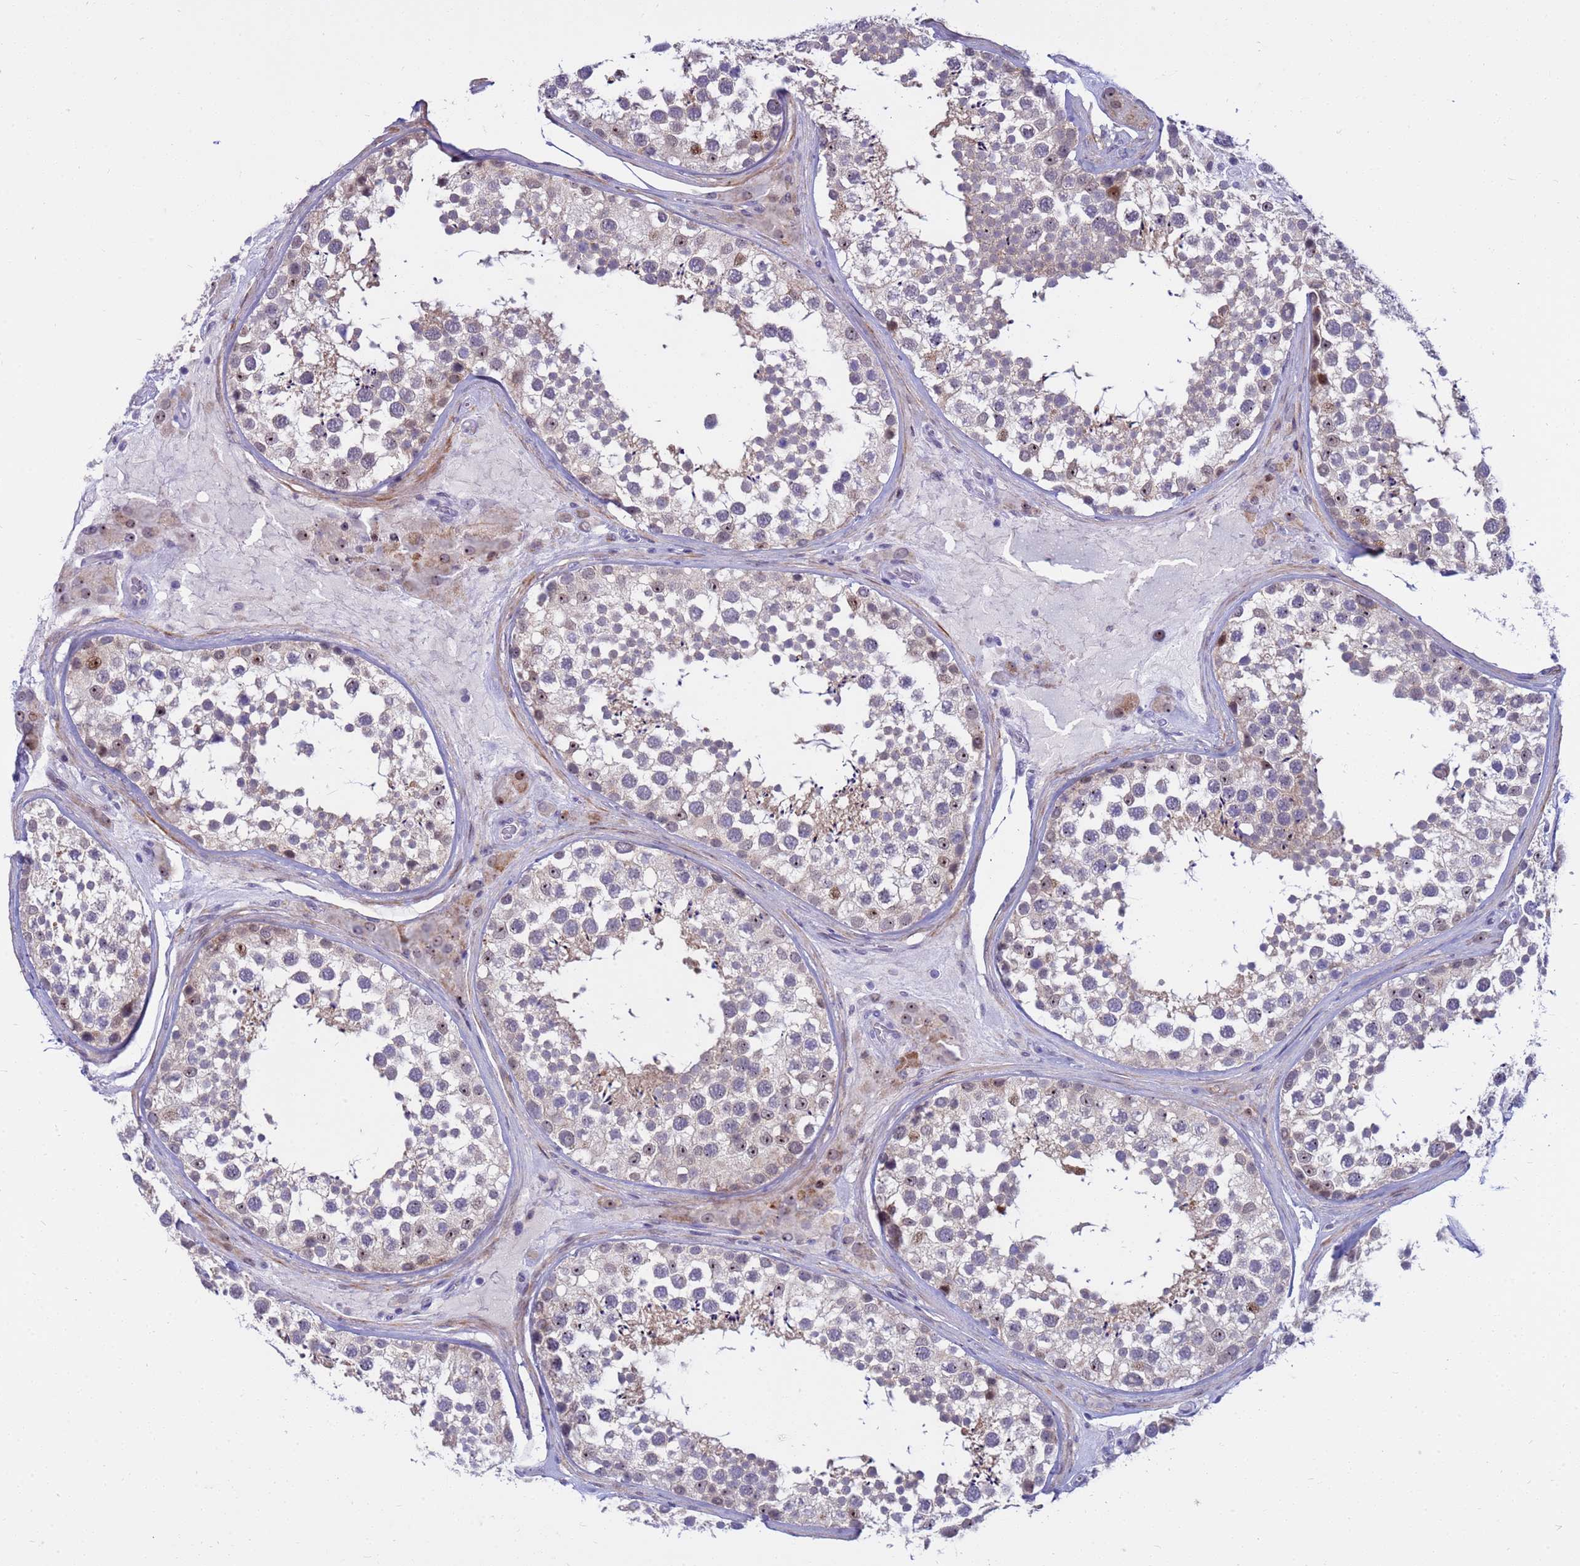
{"staining": {"intensity": "moderate", "quantity": "<25%", "location": "nuclear"}, "tissue": "testis", "cell_type": "Cells in seminiferous ducts", "image_type": "normal", "snomed": [{"axis": "morphology", "description": "Normal tissue, NOS"}, {"axis": "topography", "description": "Testis"}], "caption": "High-magnification brightfield microscopy of unremarkable testis stained with DAB (brown) and counterstained with hematoxylin (blue). cells in seminiferous ducts exhibit moderate nuclear positivity is seen in approximately<25% of cells.", "gene": "LRATD1", "patient": {"sex": "male", "age": 46}}